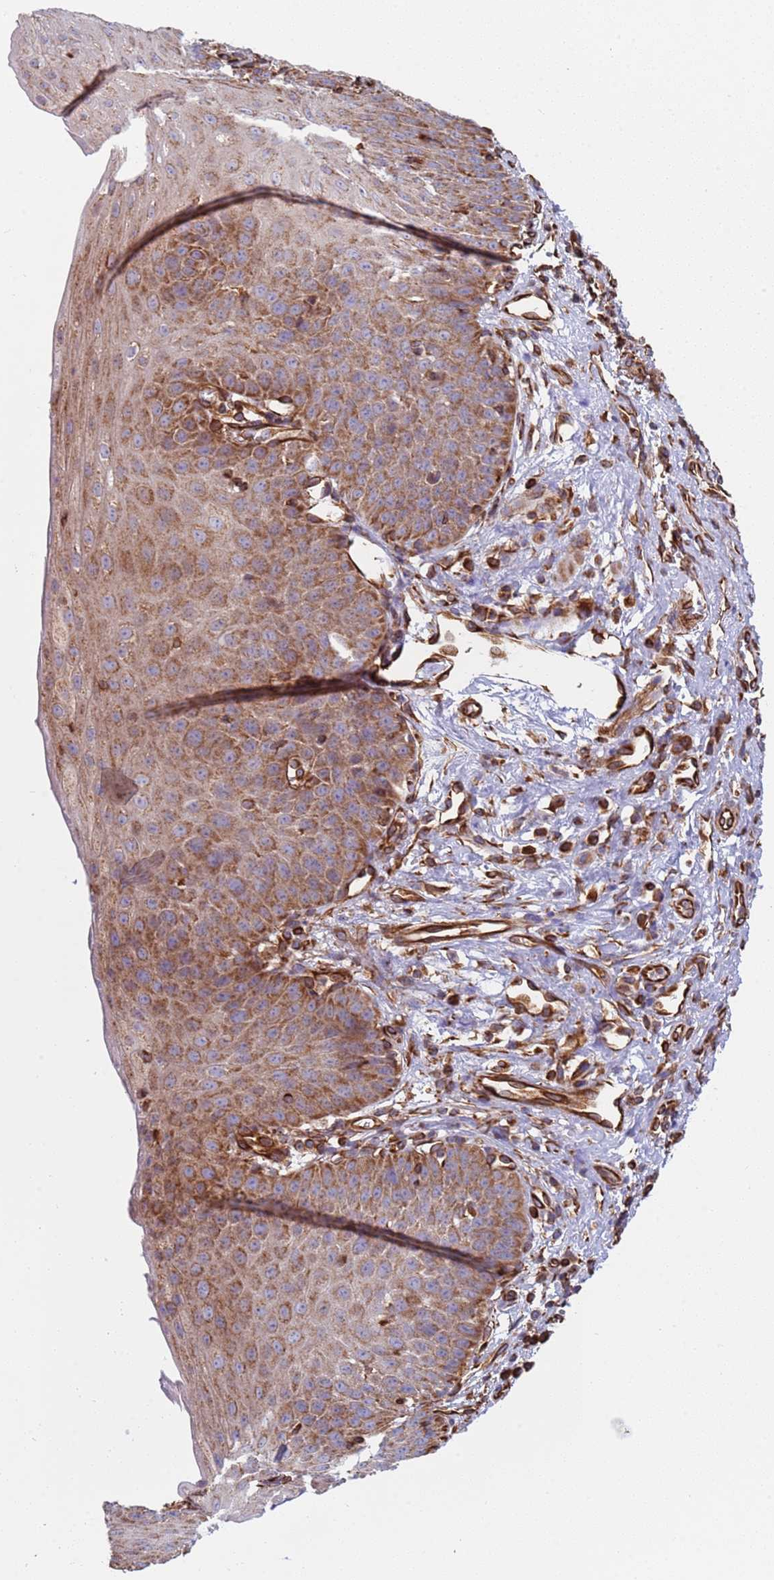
{"staining": {"intensity": "moderate", "quantity": ">75%", "location": "cytoplasmic/membranous"}, "tissue": "esophagus", "cell_type": "Squamous epithelial cells", "image_type": "normal", "snomed": [{"axis": "morphology", "description": "Normal tissue, NOS"}, {"axis": "topography", "description": "Esophagus"}], "caption": "Immunohistochemistry of normal esophagus shows medium levels of moderate cytoplasmic/membranous positivity in about >75% of squamous epithelial cells. The staining is performed using DAB (3,3'-diaminobenzidine) brown chromogen to label protein expression. The nuclei are counter-stained blue using hematoxylin.", "gene": "NUDT12", "patient": {"sex": "male", "age": 71}}